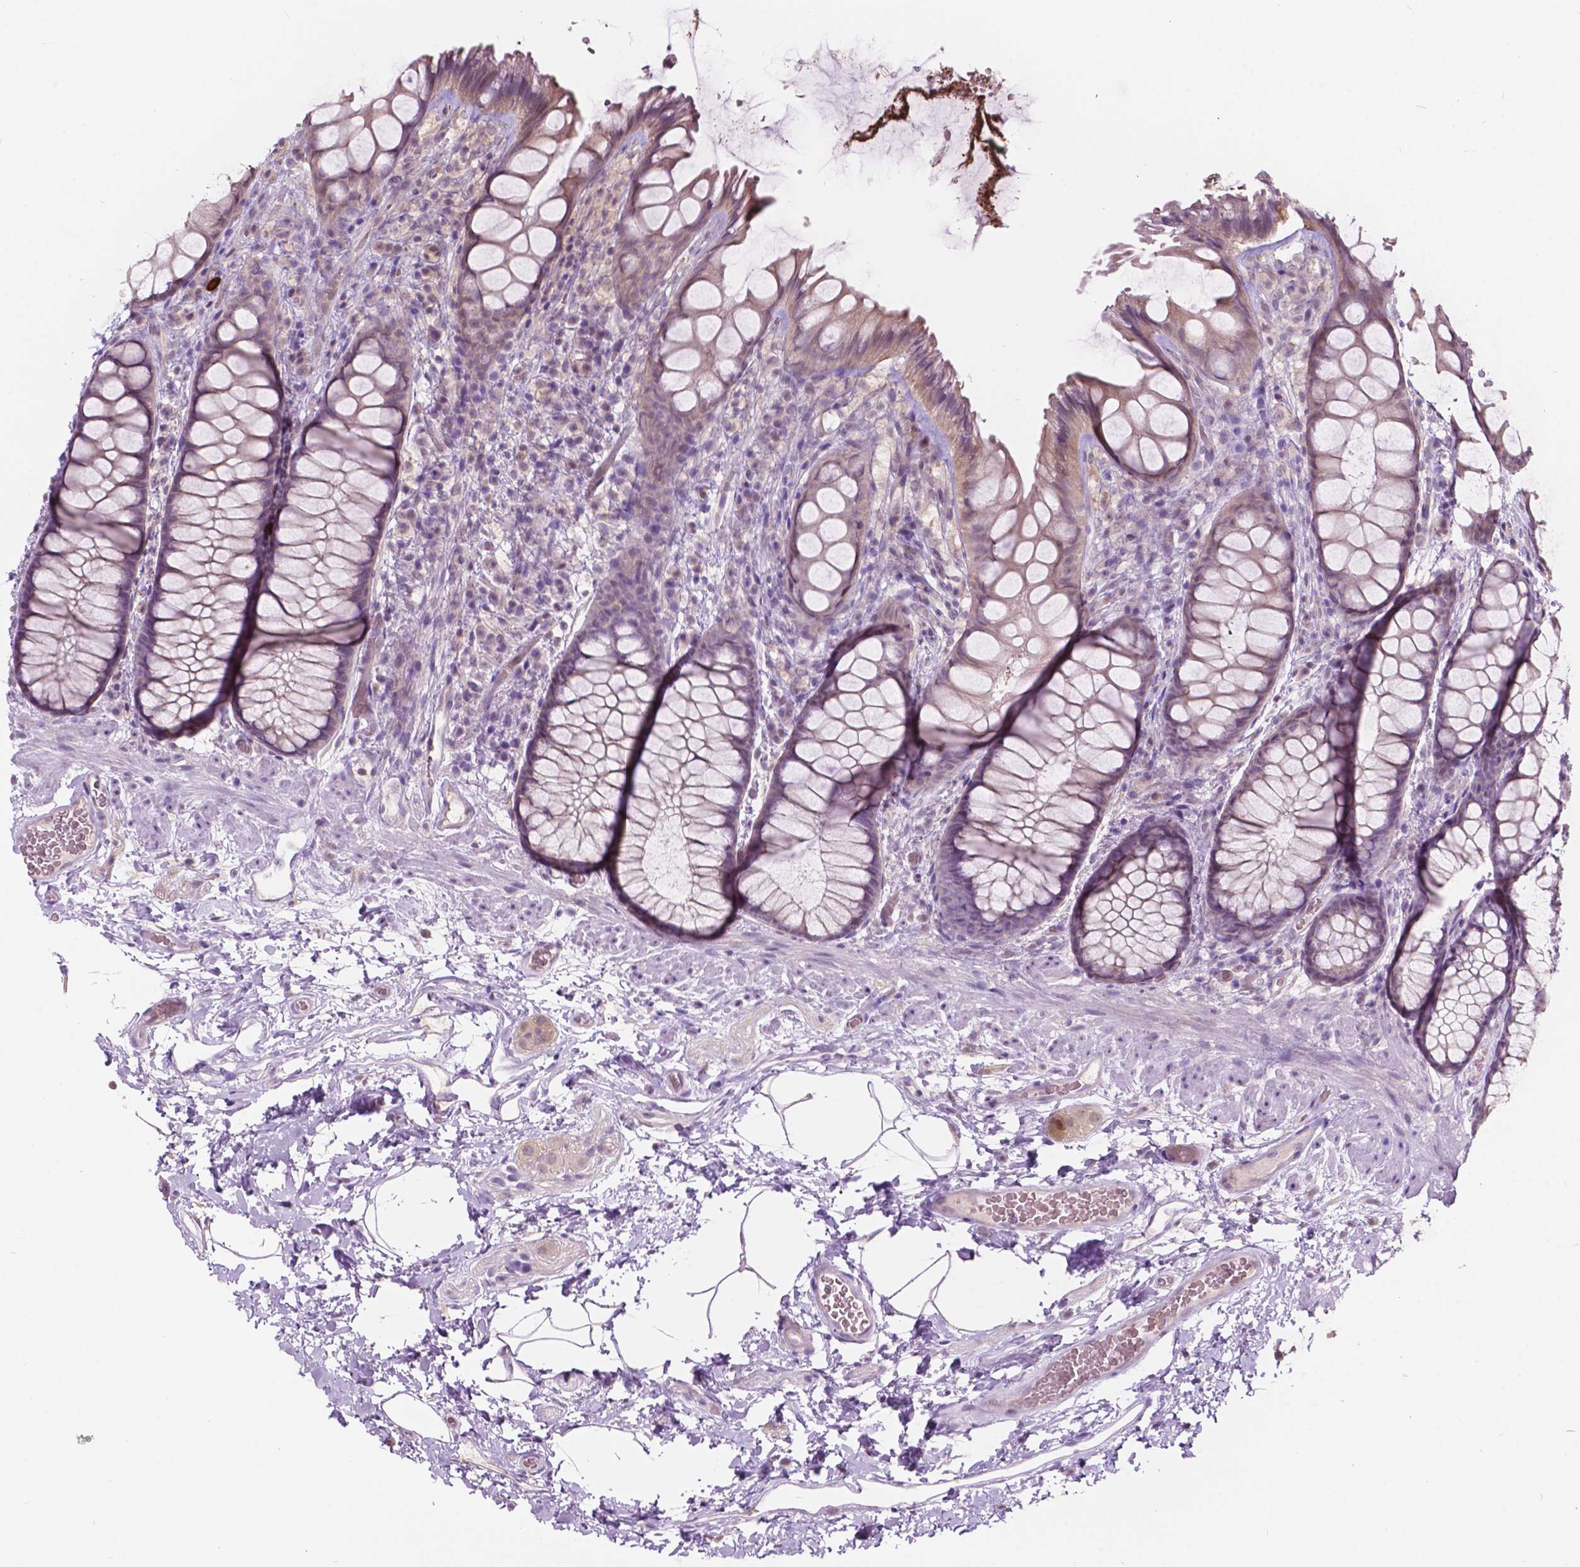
{"staining": {"intensity": "negative", "quantity": "none", "location": "none"}, "tissue": "rectum", "cell_type": "Glandular cells", "image_type": "normal", "snomed": [{"axis": "morphology", "description": "Normal tissue, NOS"}, {"axis": "topography", "description": "Rectum"}], "caption": "There is no significant expression in glandular cells of rectum. The staining was performed using DAB (3,3'-diaminobenzidine) to visualize the protein expression in brown, while the nuclei were stained in blue with hematoxylin (Magnification: 20x).", "gene": "TM6SF2", "patient": {"sex": "female", "age": 62}}